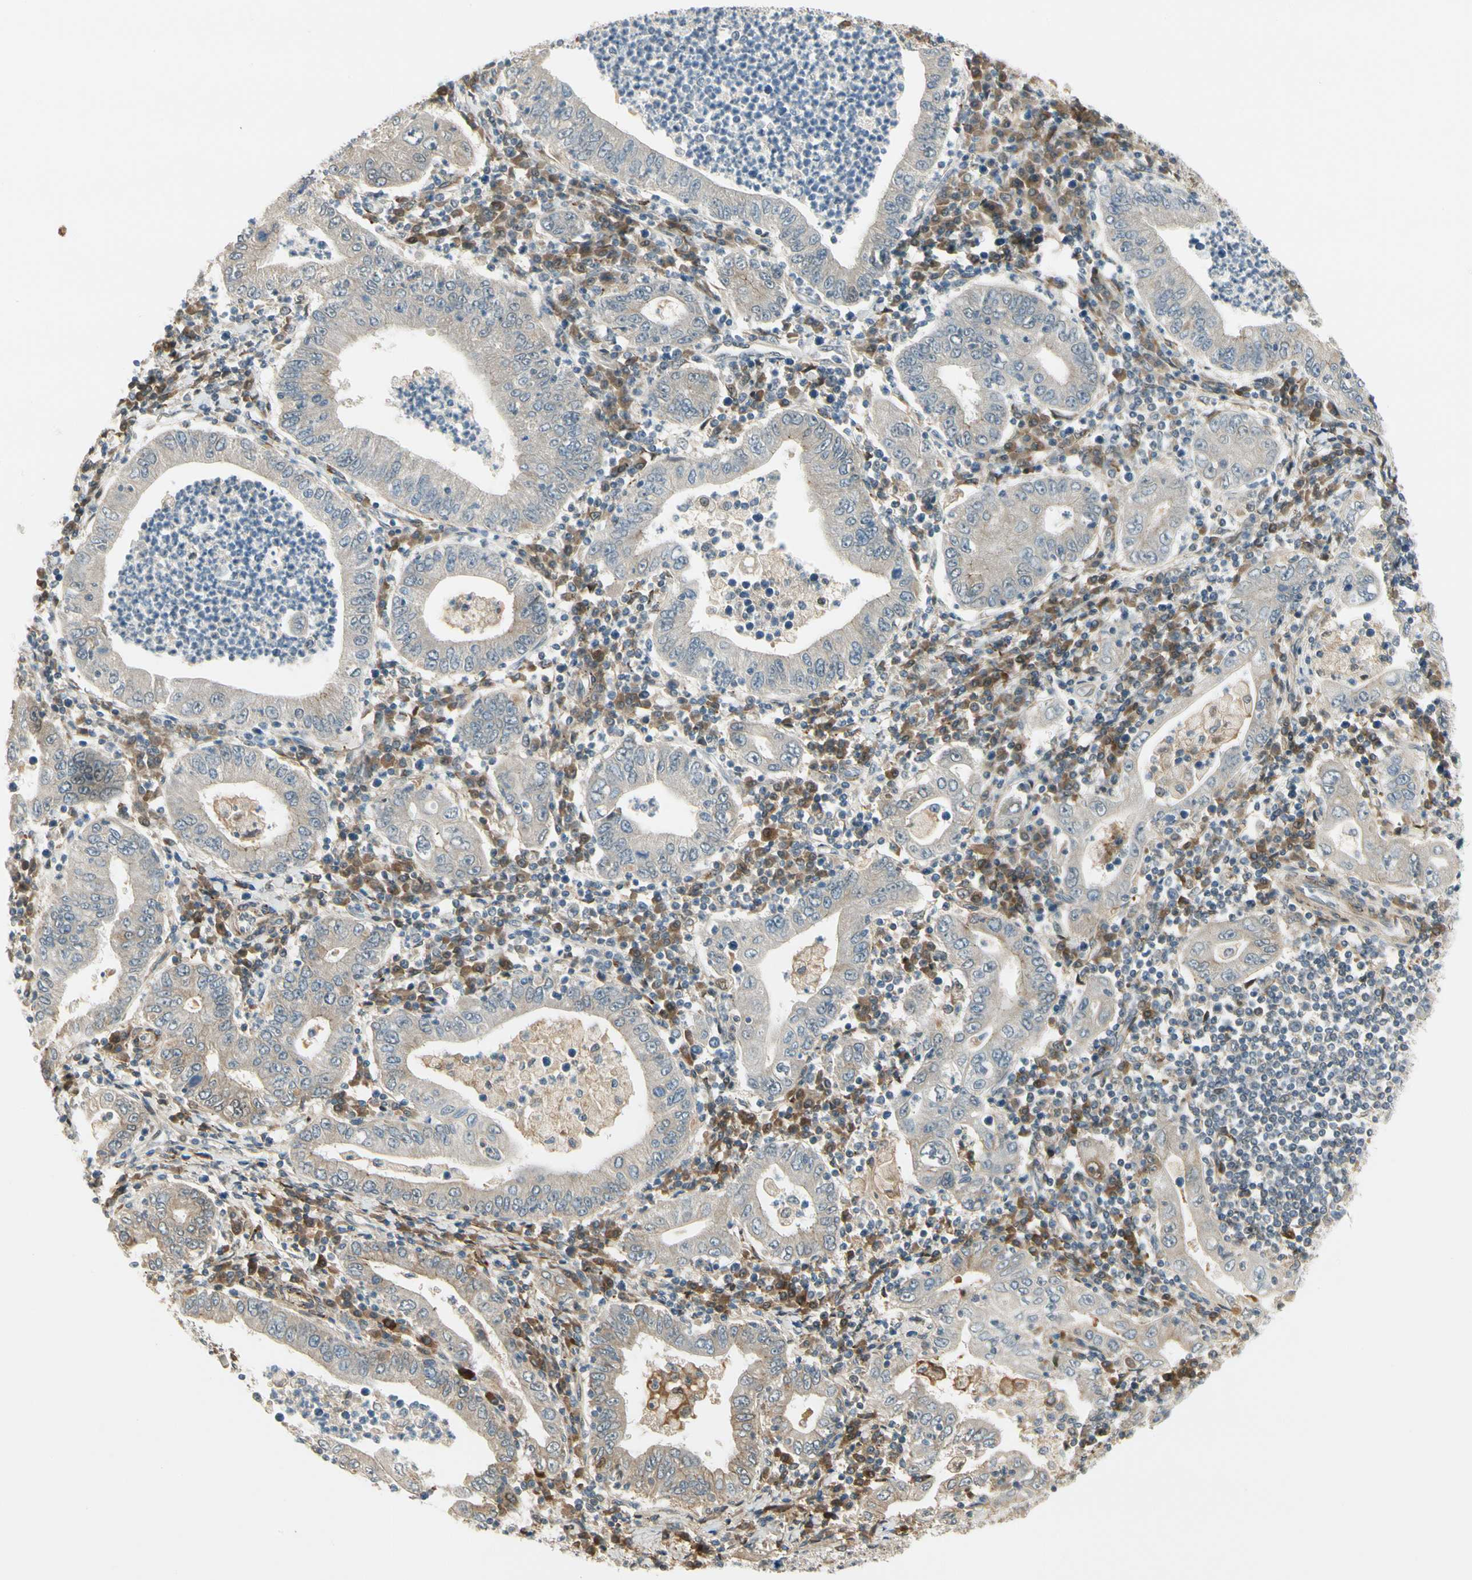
{"staining": {"intensity": "weak", "quantity": "<25%", "location": "cytoplasmic/membranous"}, "tissue": "stomach cancer", "cell_type": "Tumor cells", "image_type": "cancer", "snomed": [{"axis": "morphology", "description": "Normal tissue, NOS"}, {"axis": "morphology", "description": "Adenocarcinoma, NOS"}, {"axis": "topography", "description": "Esophagus"}, {"axis": "topography", "description": "Stomach, upper"}, {"axis": "topography", "description": "Peripheral nerve tissue"}], "caption": "Immunohistochemical staining of human stomach cancer displays no significant staining in tumor cells.", "gene": "EPHB3", "patient": {"sex": "male", "age": 62}}